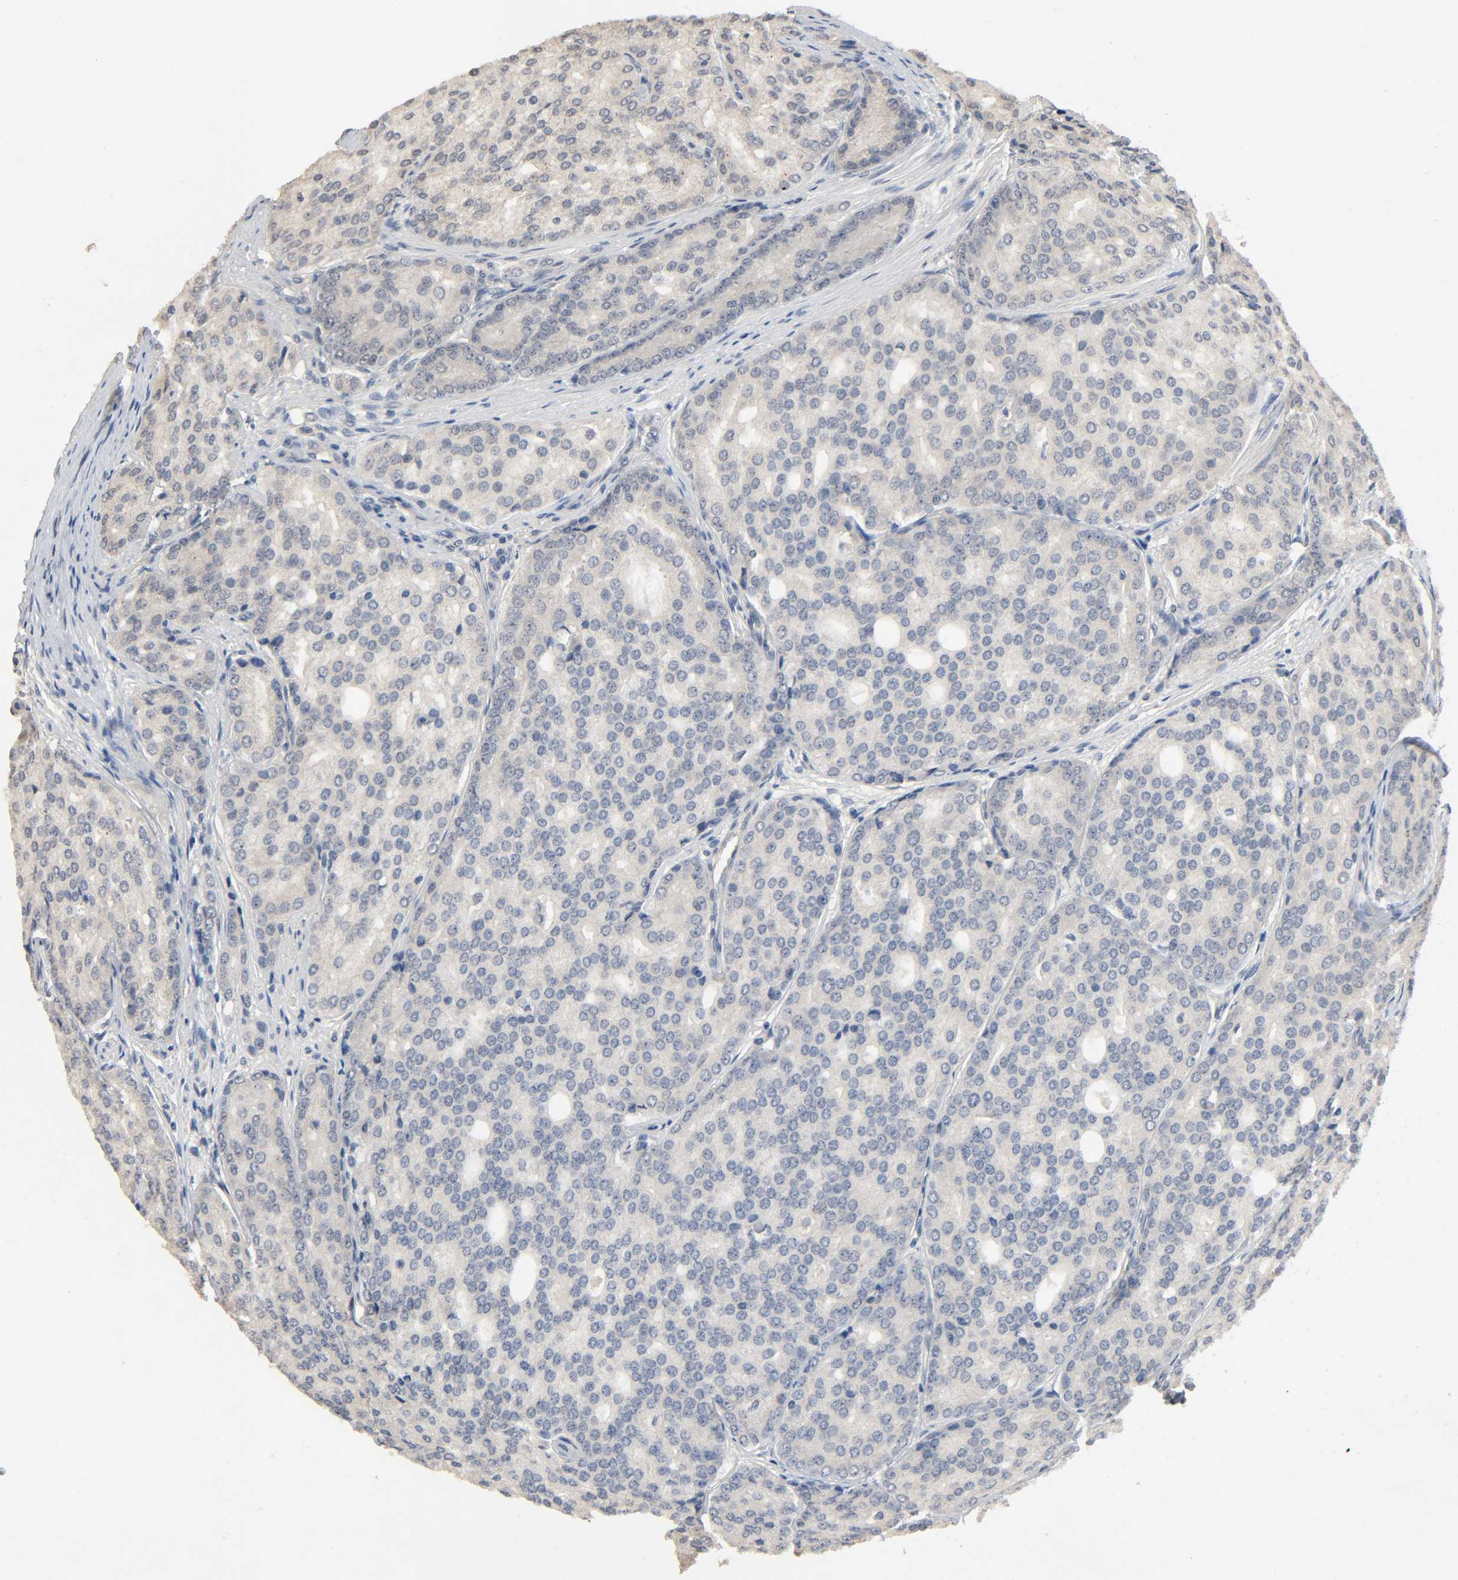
{"staining": {"intensity": "weak", "quantity": "<25%", "location": "cytoplasmic/membranous"}, "tissue": "prostate cancer", "cell_type": "Tumor cells", "image_type": "cancer", "snomed": [{"axis": "morphology", "description": "Adenocarcinoma, High grade"}, {"axis": "topography", "description": "Prostate"}], "caption": "An image of prostate cancer (adenocarcinoma (high-grade)) stained for a protein exhibits no brown staining in tumor cells.", "gene": "MAGEA8", "patient": {"sex": "male", "age": 64}}